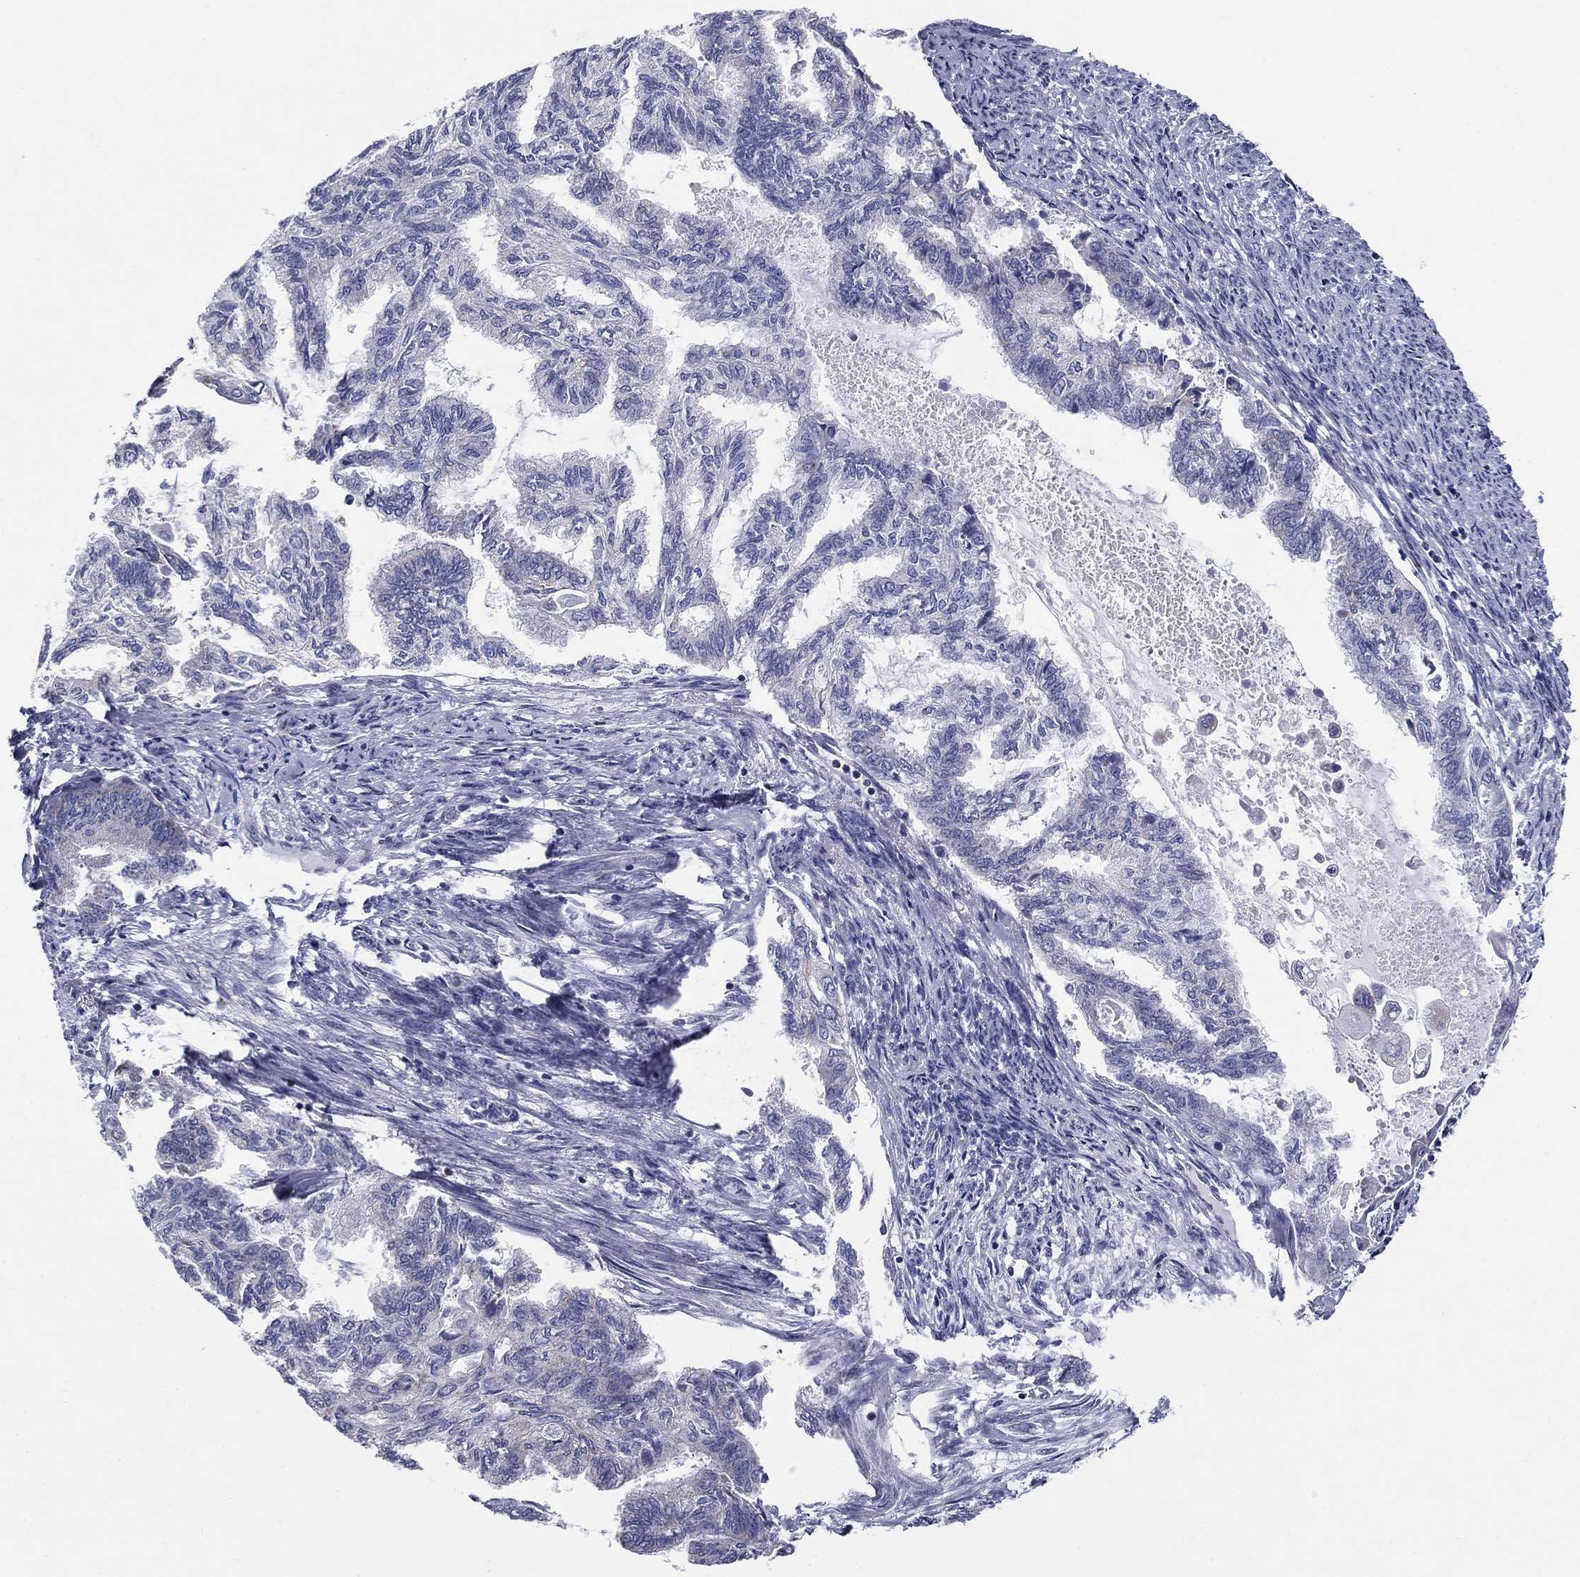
{"staining": {"intensity": "negative", "quantity": "none", "location": "none"}, "tissue": "endometrial cancer", "cell_type": "Tumor cells", "image_type": "cancer", "snomed": [{"axis": "morphology", "description": "Adenocarcinoma, NOS"}, {"axis": "topography", "description": "Endometrium"}], "caption": "This is a photomicrograph of immunohistochemistry staining of adenocarcinoma (endometrial), which shows no positivity in tumor cells.", "gene": "UPB1", "patient": {"sex": "female", "age": 86}}